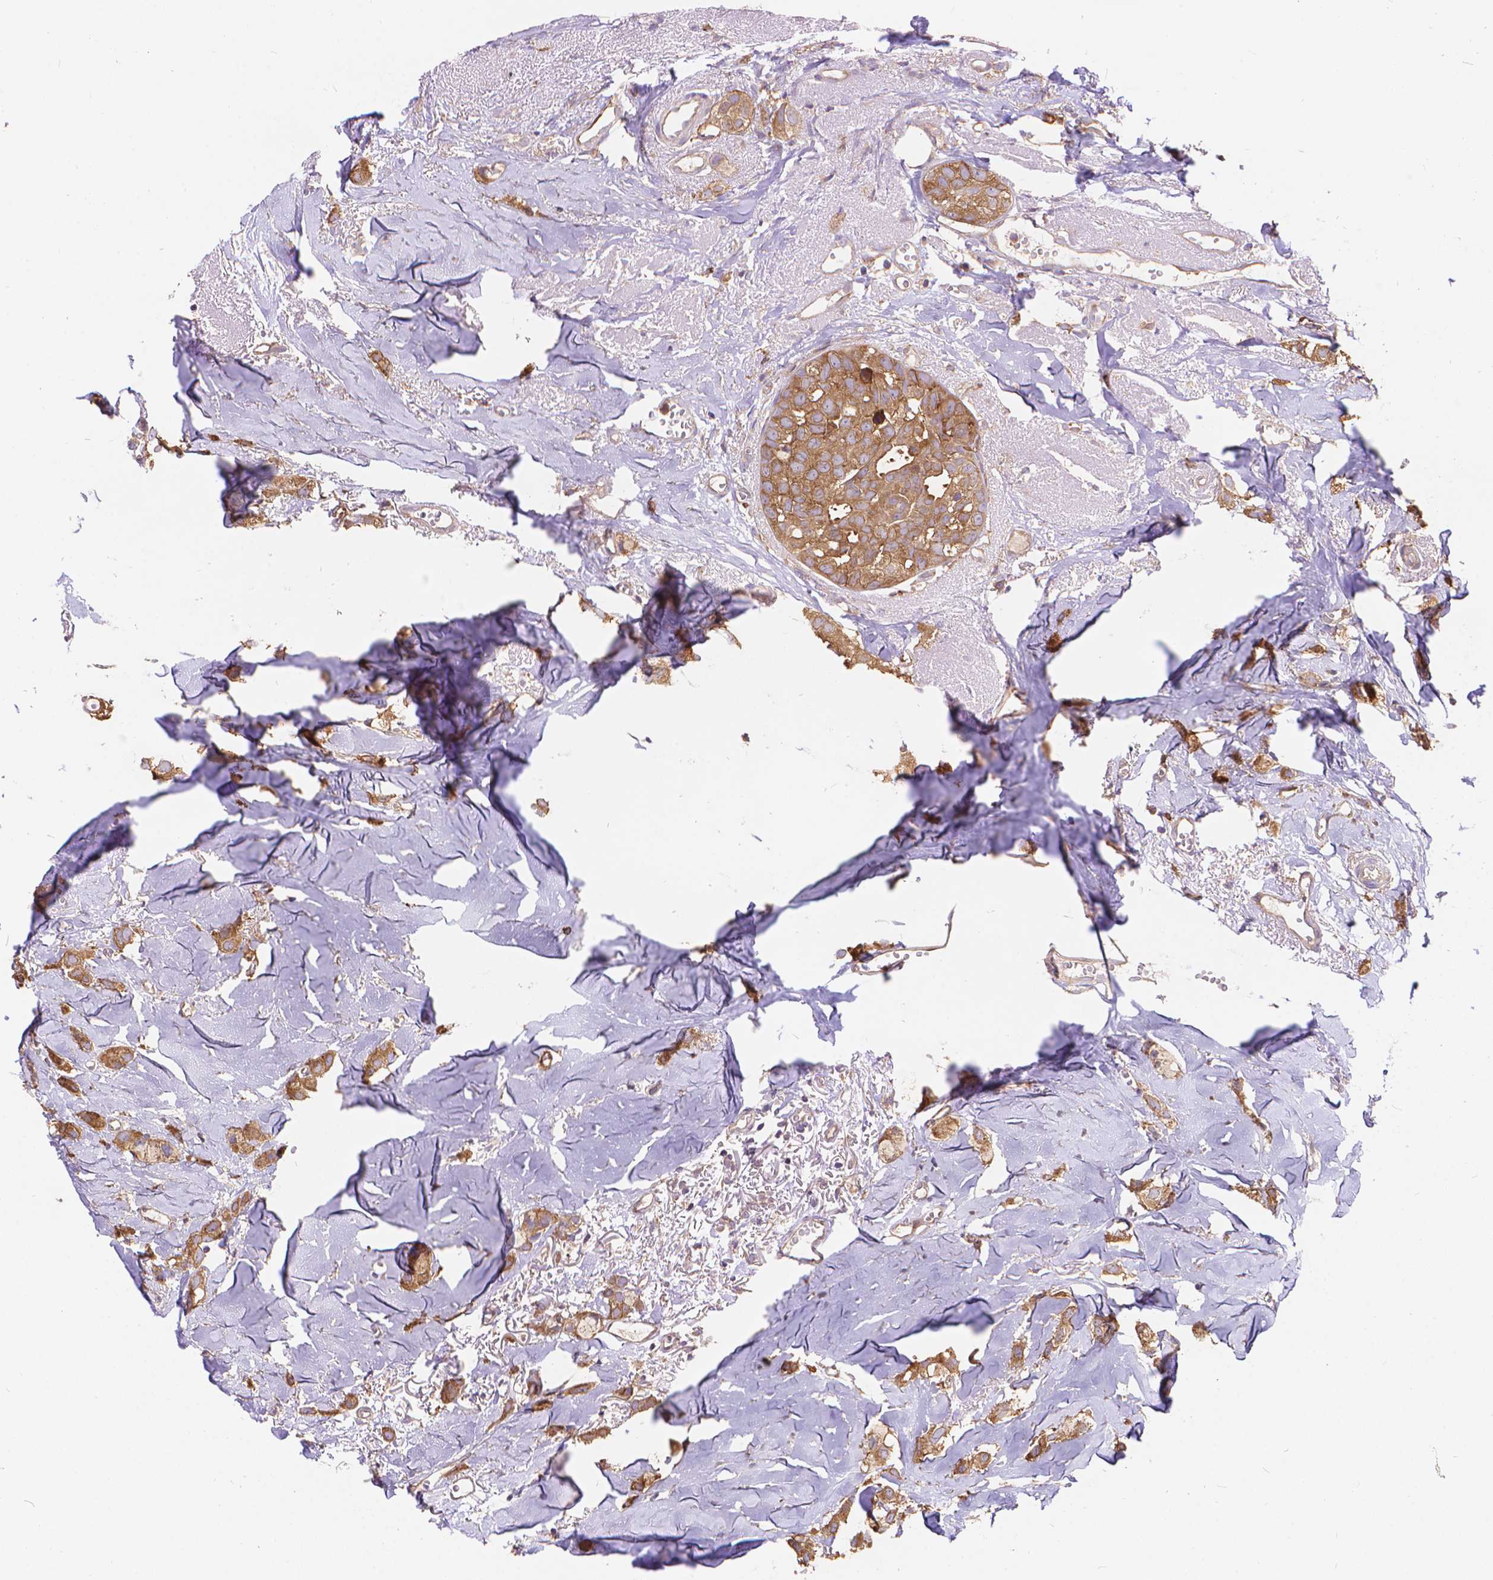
{"staining": {"intensity": "weak", "quantity": ">75%", "location": "cytoplasmic/membranous"}, "tissue": "breast cancer", "cell_type": "Tumor cells", "image_type": "cancer", "snomed": [{"axis": "morphology", "description": "Duct carcinoma"}, {"axis": "topography", "description": "Breast"}], "caption": "Infiltrating ductal carcinoma (breast) stained with immunohistochemistry (IHC) displays weak cytoplasmic/membranous expression in approximately >75% of tumor cells. (DAB (3,3'-diaminobenzidine) = brown stain, brightfield microscopy at high magnification).", "gene": "ARAP1", "patient": {"sex": "female", "age": 85}}